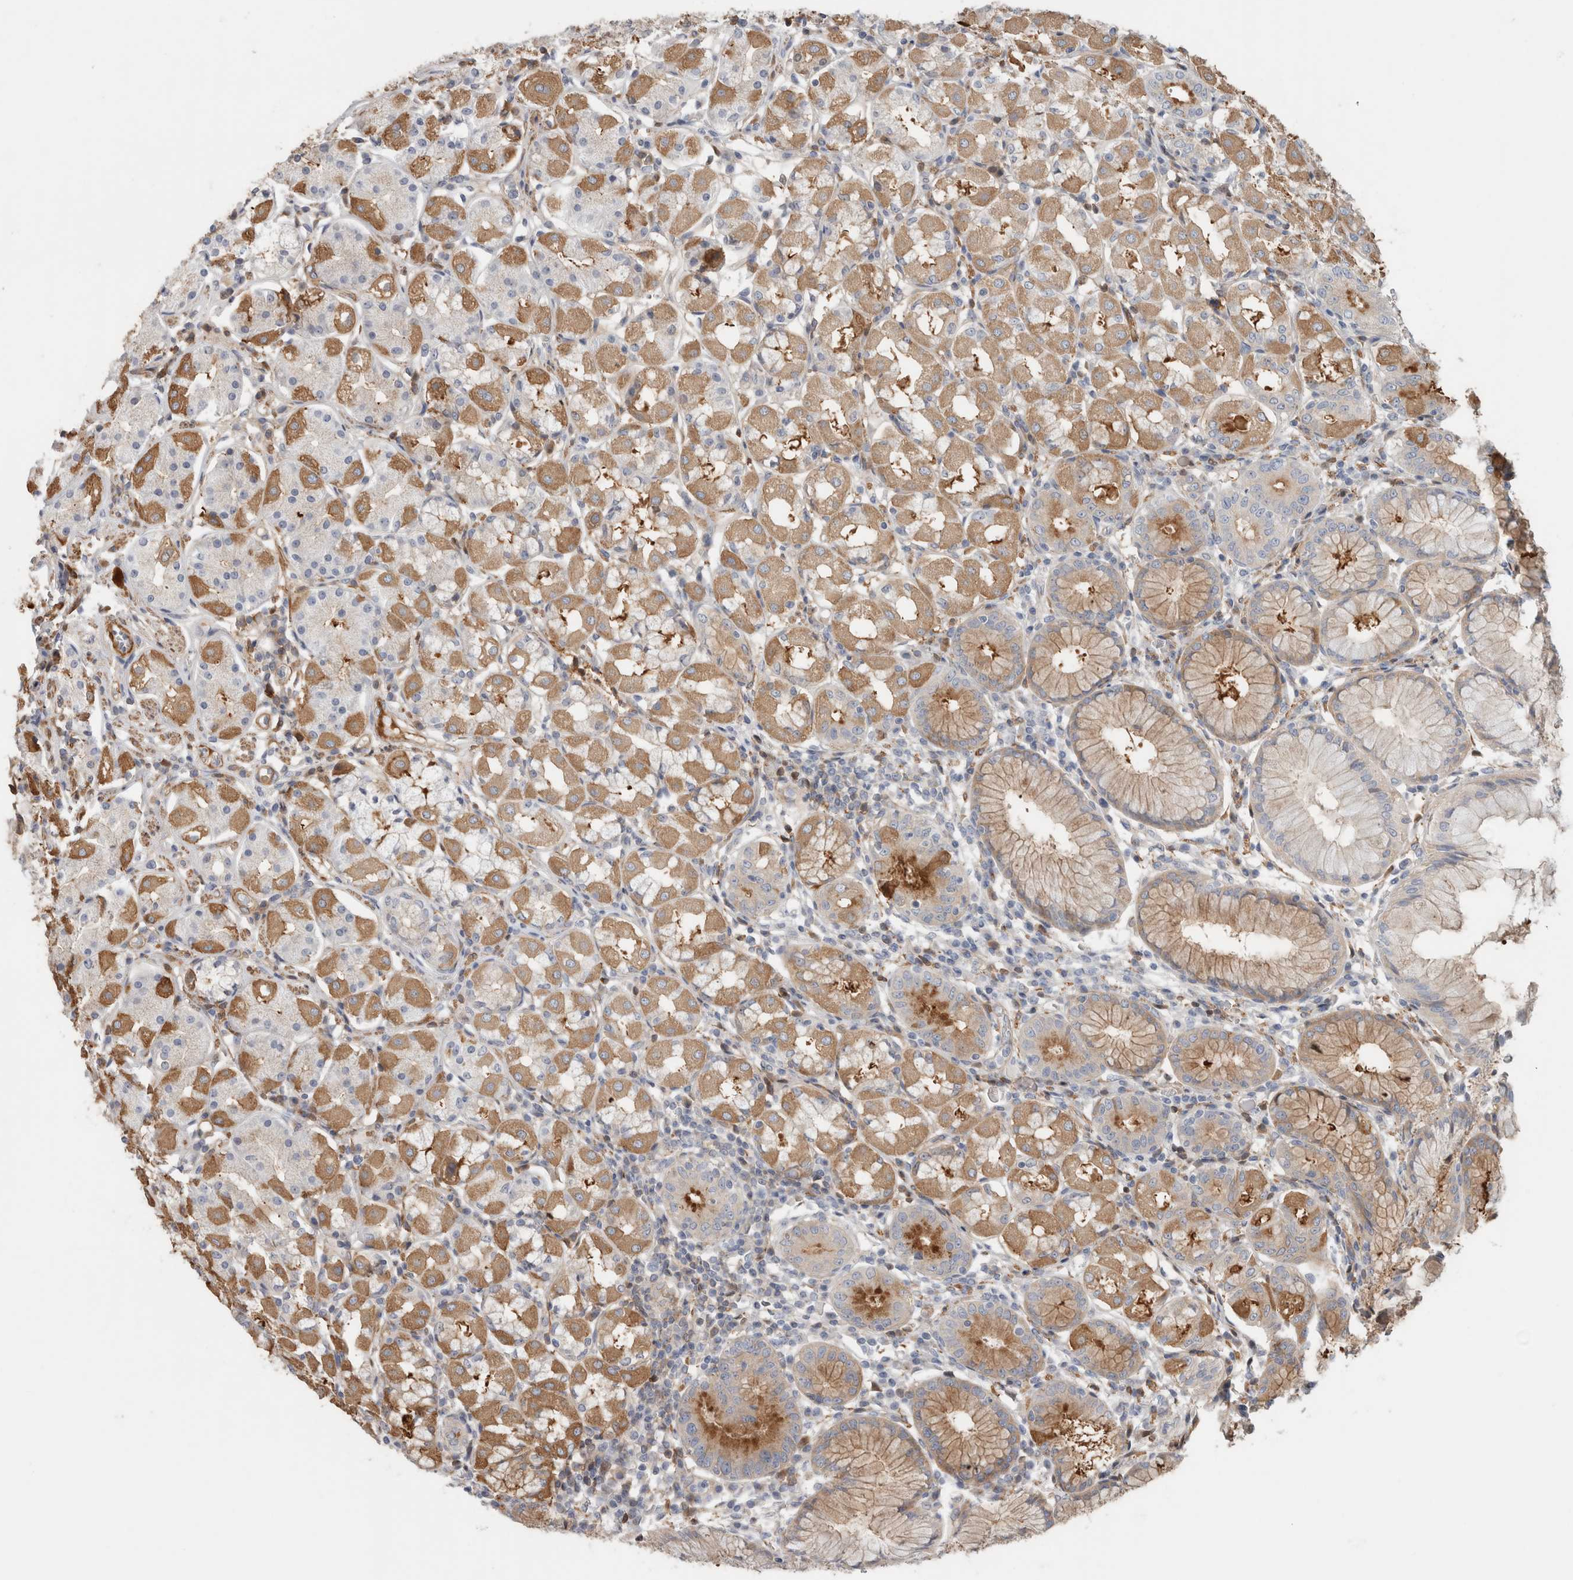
{"staining": {"intensity": "moderate", "quantity": "25%-75%", "location": "cytoplasmic/membranous"}, "tissue": "stomach", "cell_type": "Glandular cells", "image_type": "normal", "snomed": [{"axis": "morphology", "description": "Normal tissue, NOS"}, {"axis": "topography", "description": "Stomach, lower"}], "caption": "There is medium levels of moderate cytoplasmic/membranous expression in glandular cells of benign stomach, as demonstrated by immunohistochemical staining (brown color).", "gene": "CFI", "patient": {"sex": "female", "age": 56}}